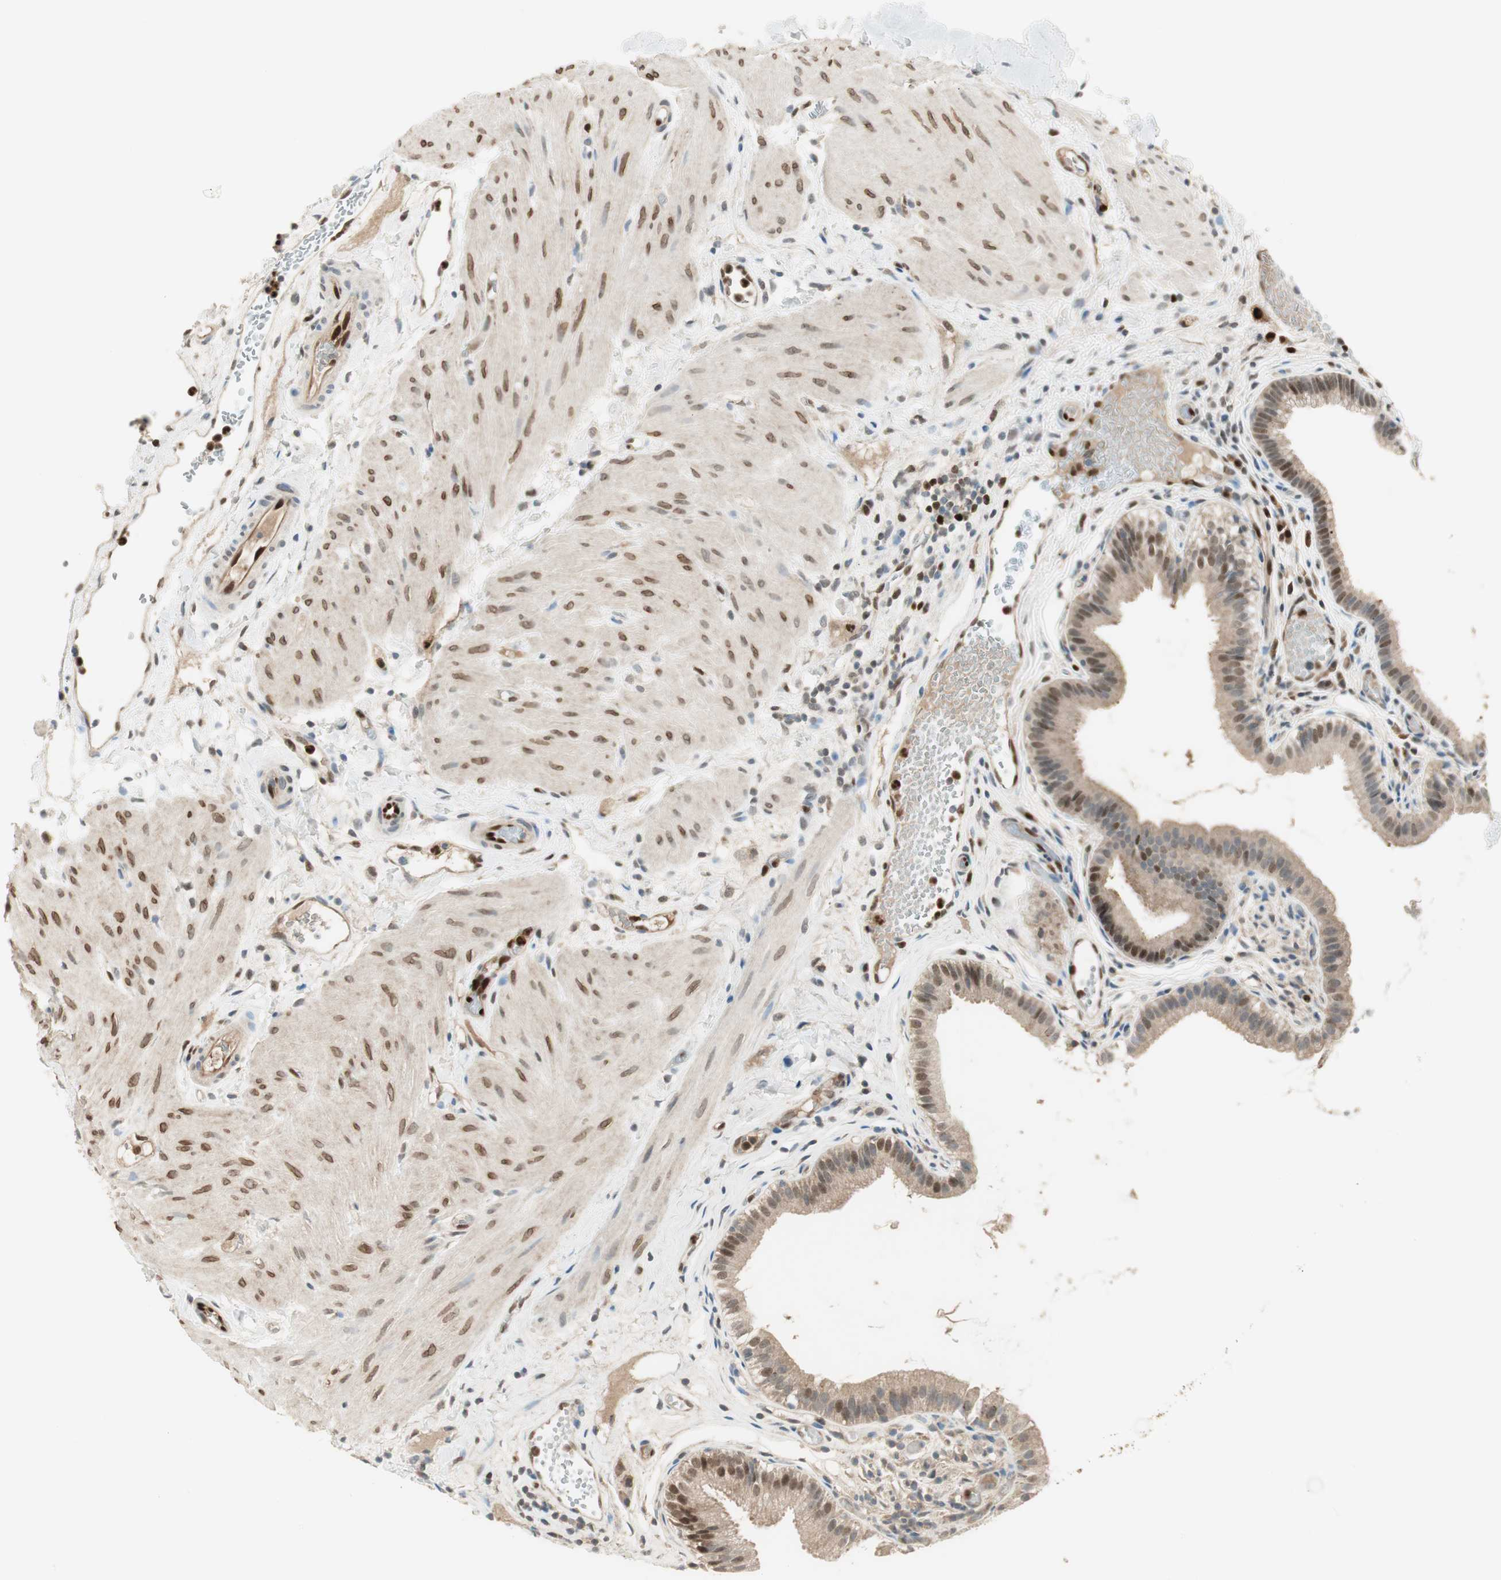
{"staining": {"intensity": "moderate", "quantity": "25%-75%", "location": "nuclear"}, "tissue": "gallbladder", "cell_type": "Glandular cells", "image_type": "normal", "snomed": [{"axis": "morphology", "description": "Normal tissue, NOS"}, {"axis": "topography", "description": "Gallbladder"}], "caption": "The photomicrograph demonstrates immunohistochemical staining of benign gallbladder. There is moderate nuclear staining is present in approximately 25%-75% of glandular cells.", "gene": "LTA4H", "patient": {"sex": "female", "age": 26}}